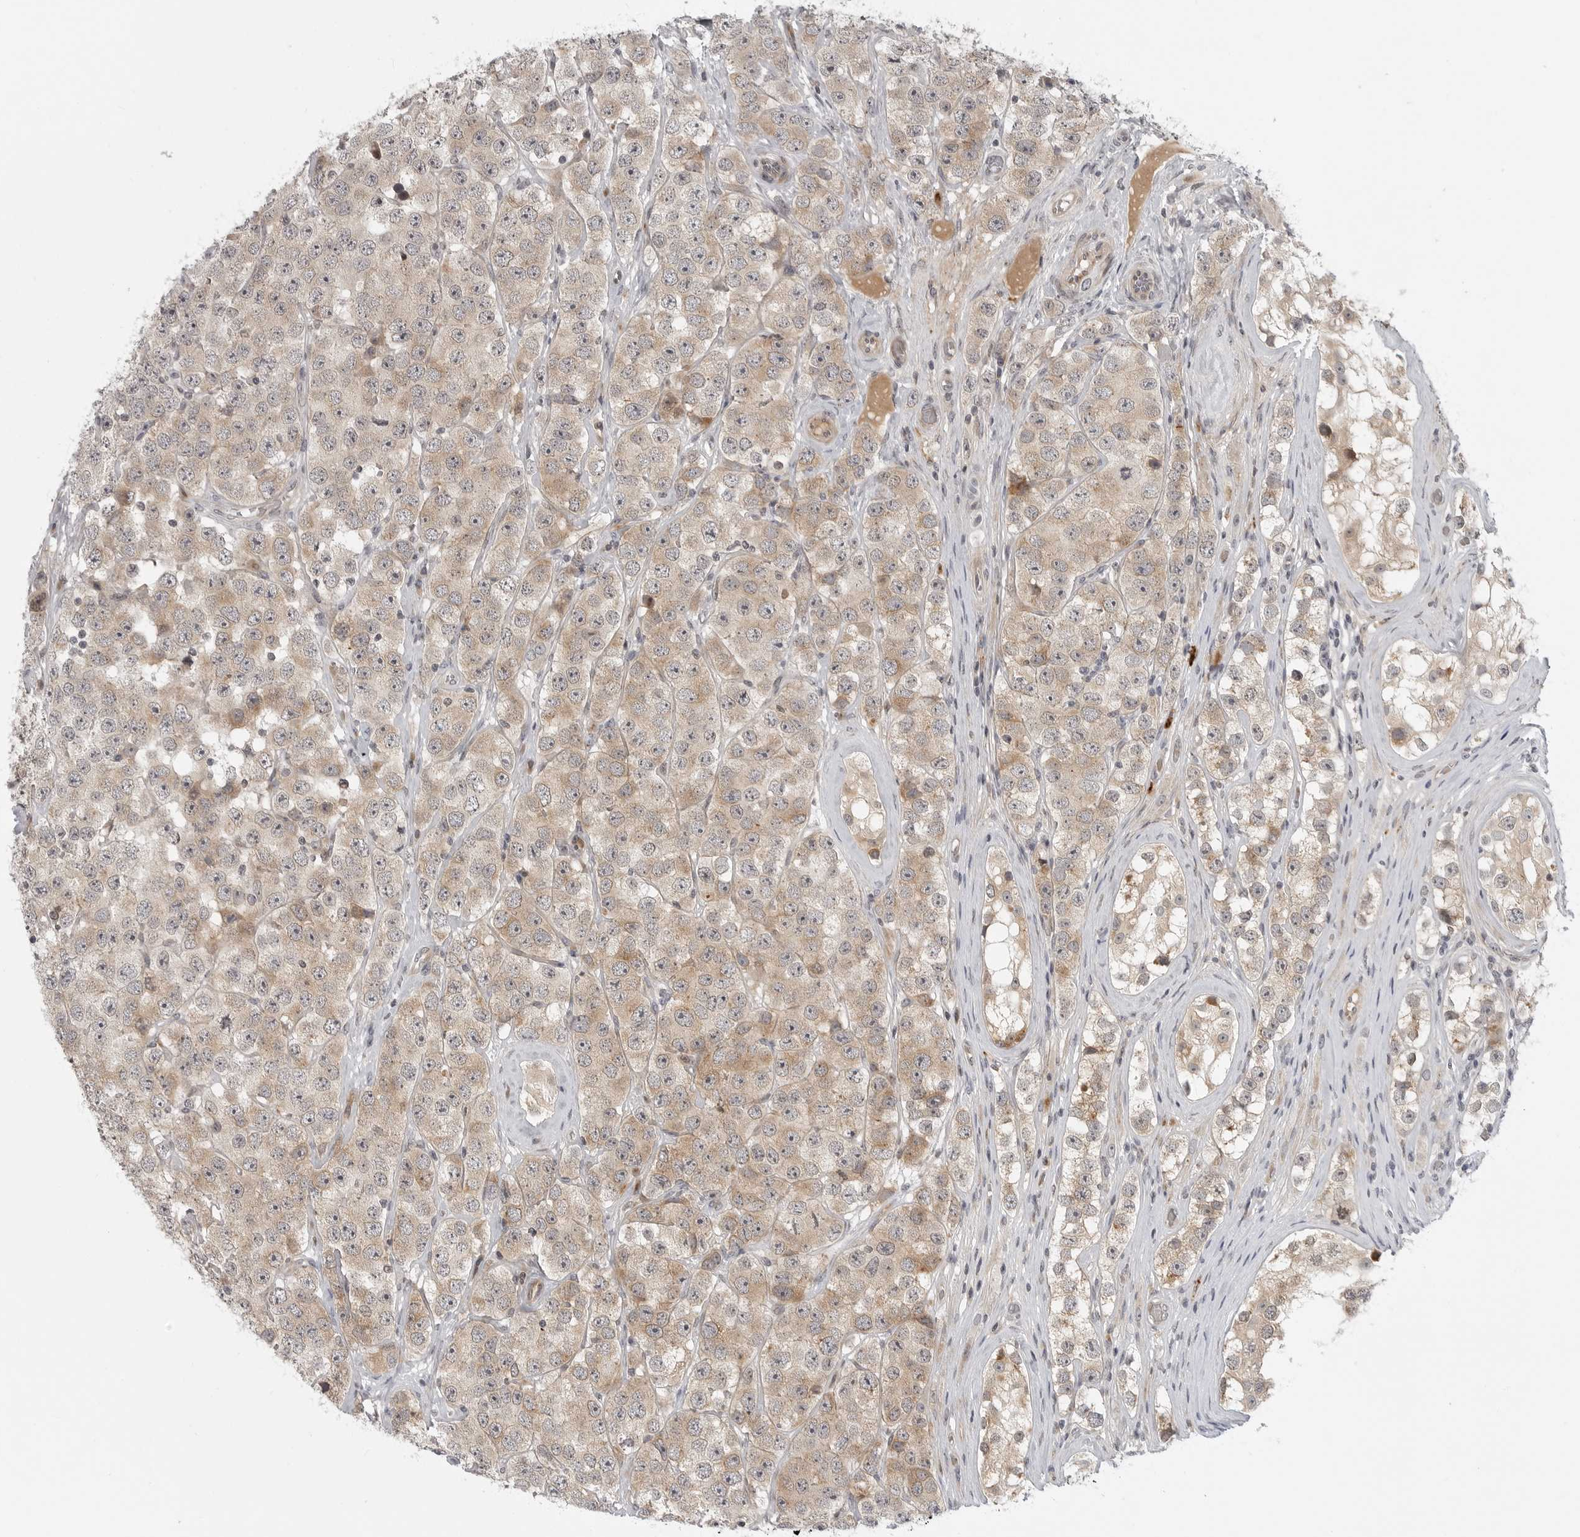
{"staining": {"intensity": "weak", "quantity": ">75%", "location": "cytoplasmic/membranous"}, "tissue": "testis cancer", "cell_type": "Tumor cells", "image_type": "cancer", "snomed": [{"axis": "morphology", "description": "Seminoma, NOS"}, {"axis": "topography", "description": "Testis"}], "caption": "IHC image of human testis seminoma stained for a protein (brown), which exhibits low levels of weak cytoplasmic/membranous positivity in approximately >75% of tumor cells.", "gene": "CD300LD", "patient": {"sex": "male", "age": 28}}